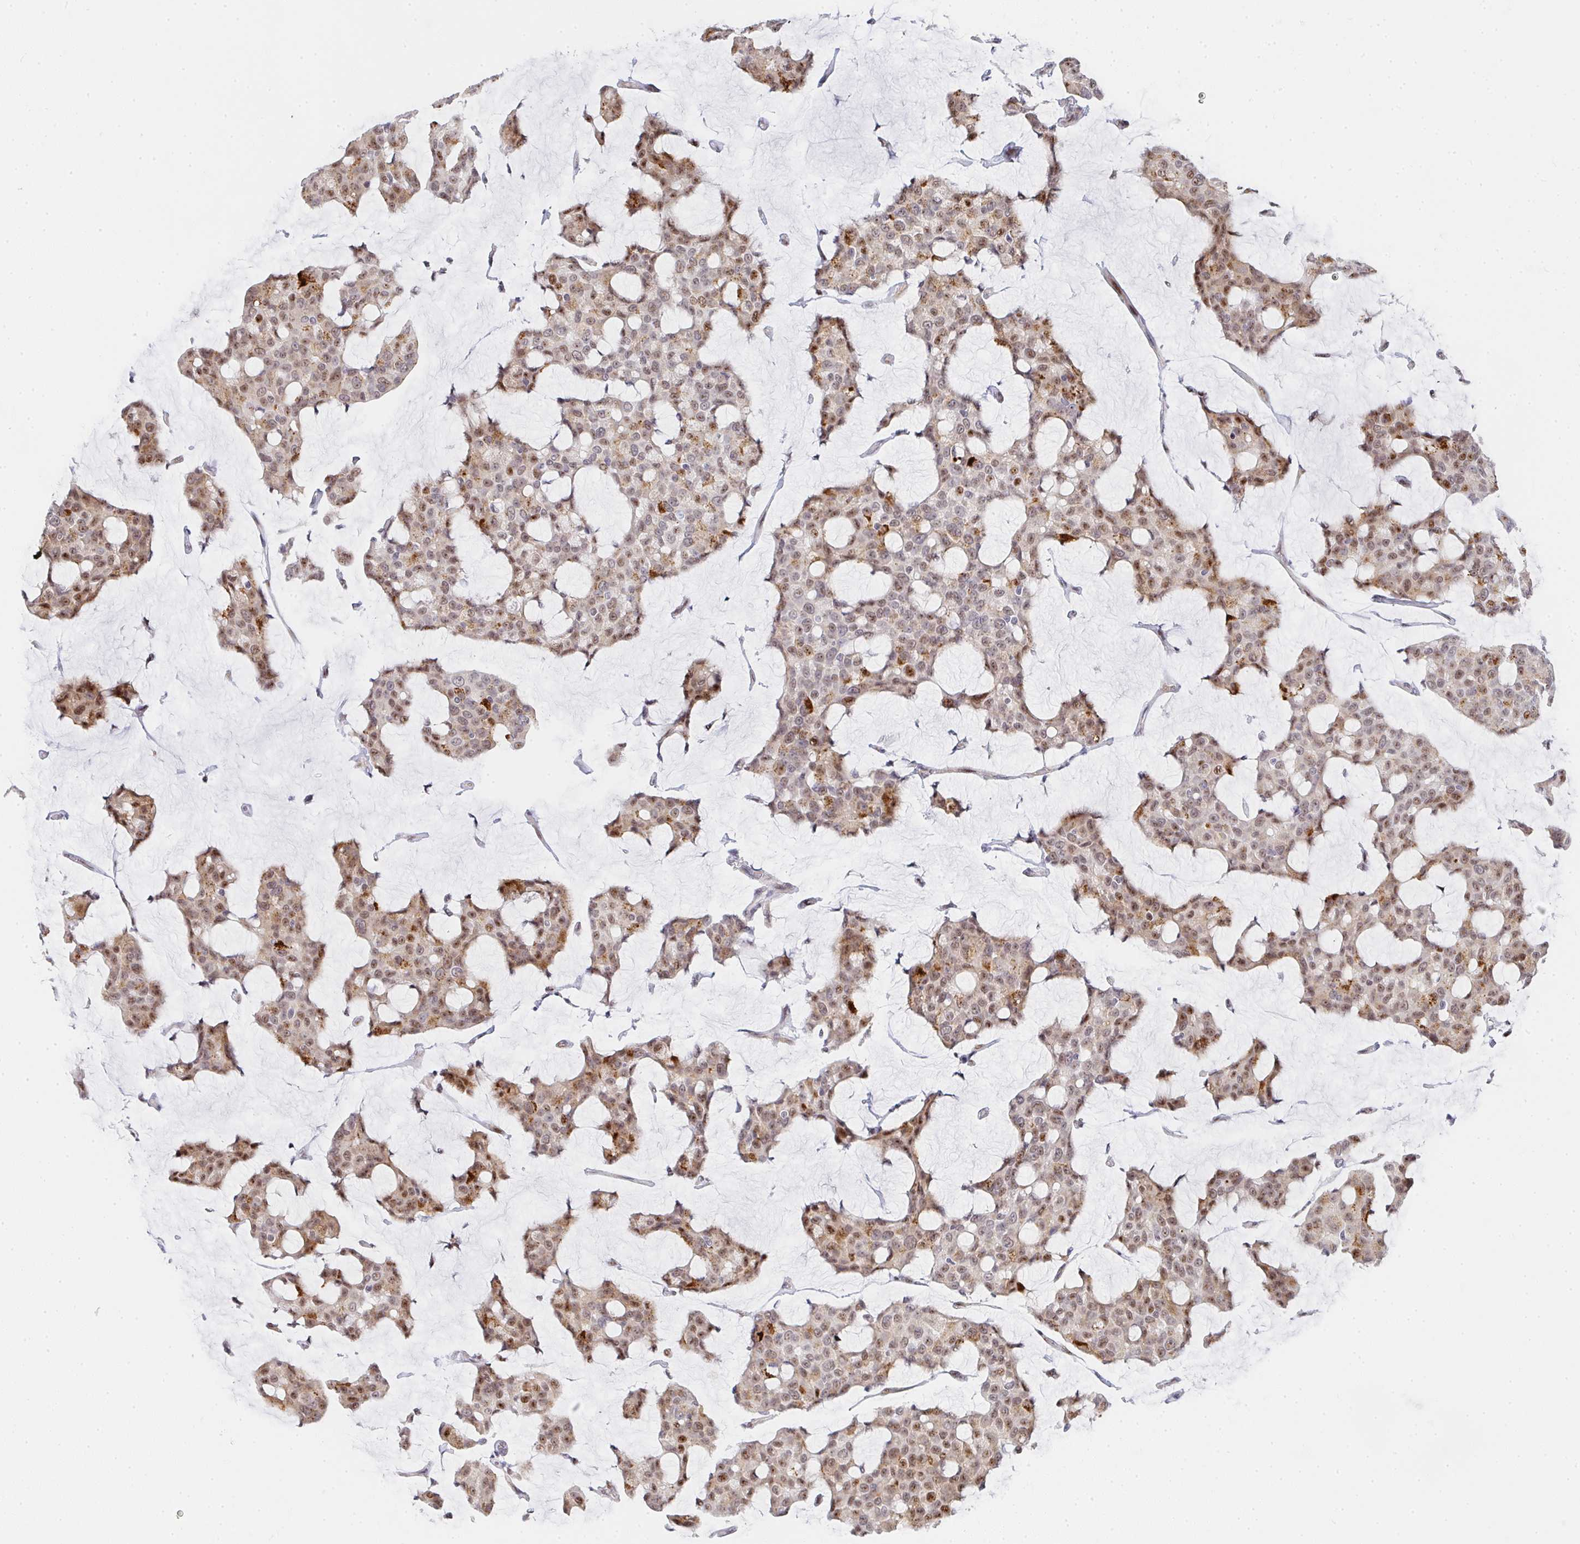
{"staining": {"intensity": "moderate", "quantity": "25%-75%", "location": "cytoplasmic/membranous,nuclear"}, "tissue": "breast cancer", "cell_type": "Tumor cells", "image_type": "cancer", "snomed": [{"axis": "morphology", "description": "Duct carcinoma"}, {"axis": "topography", "description": "Breast"}], "caption": "Moderate cytoplasmic/membranous and nuclear protein positivity is seen in about 25%-75% of tumor cells in infiltrating ductal carcinoma (breast). Using DAB (brown) and hematoxylin (blue) stains, captured at high magnification using brightfield microscopy.", "gene": "ZIC3", "patient": {"sex": "female", "age": 91}}